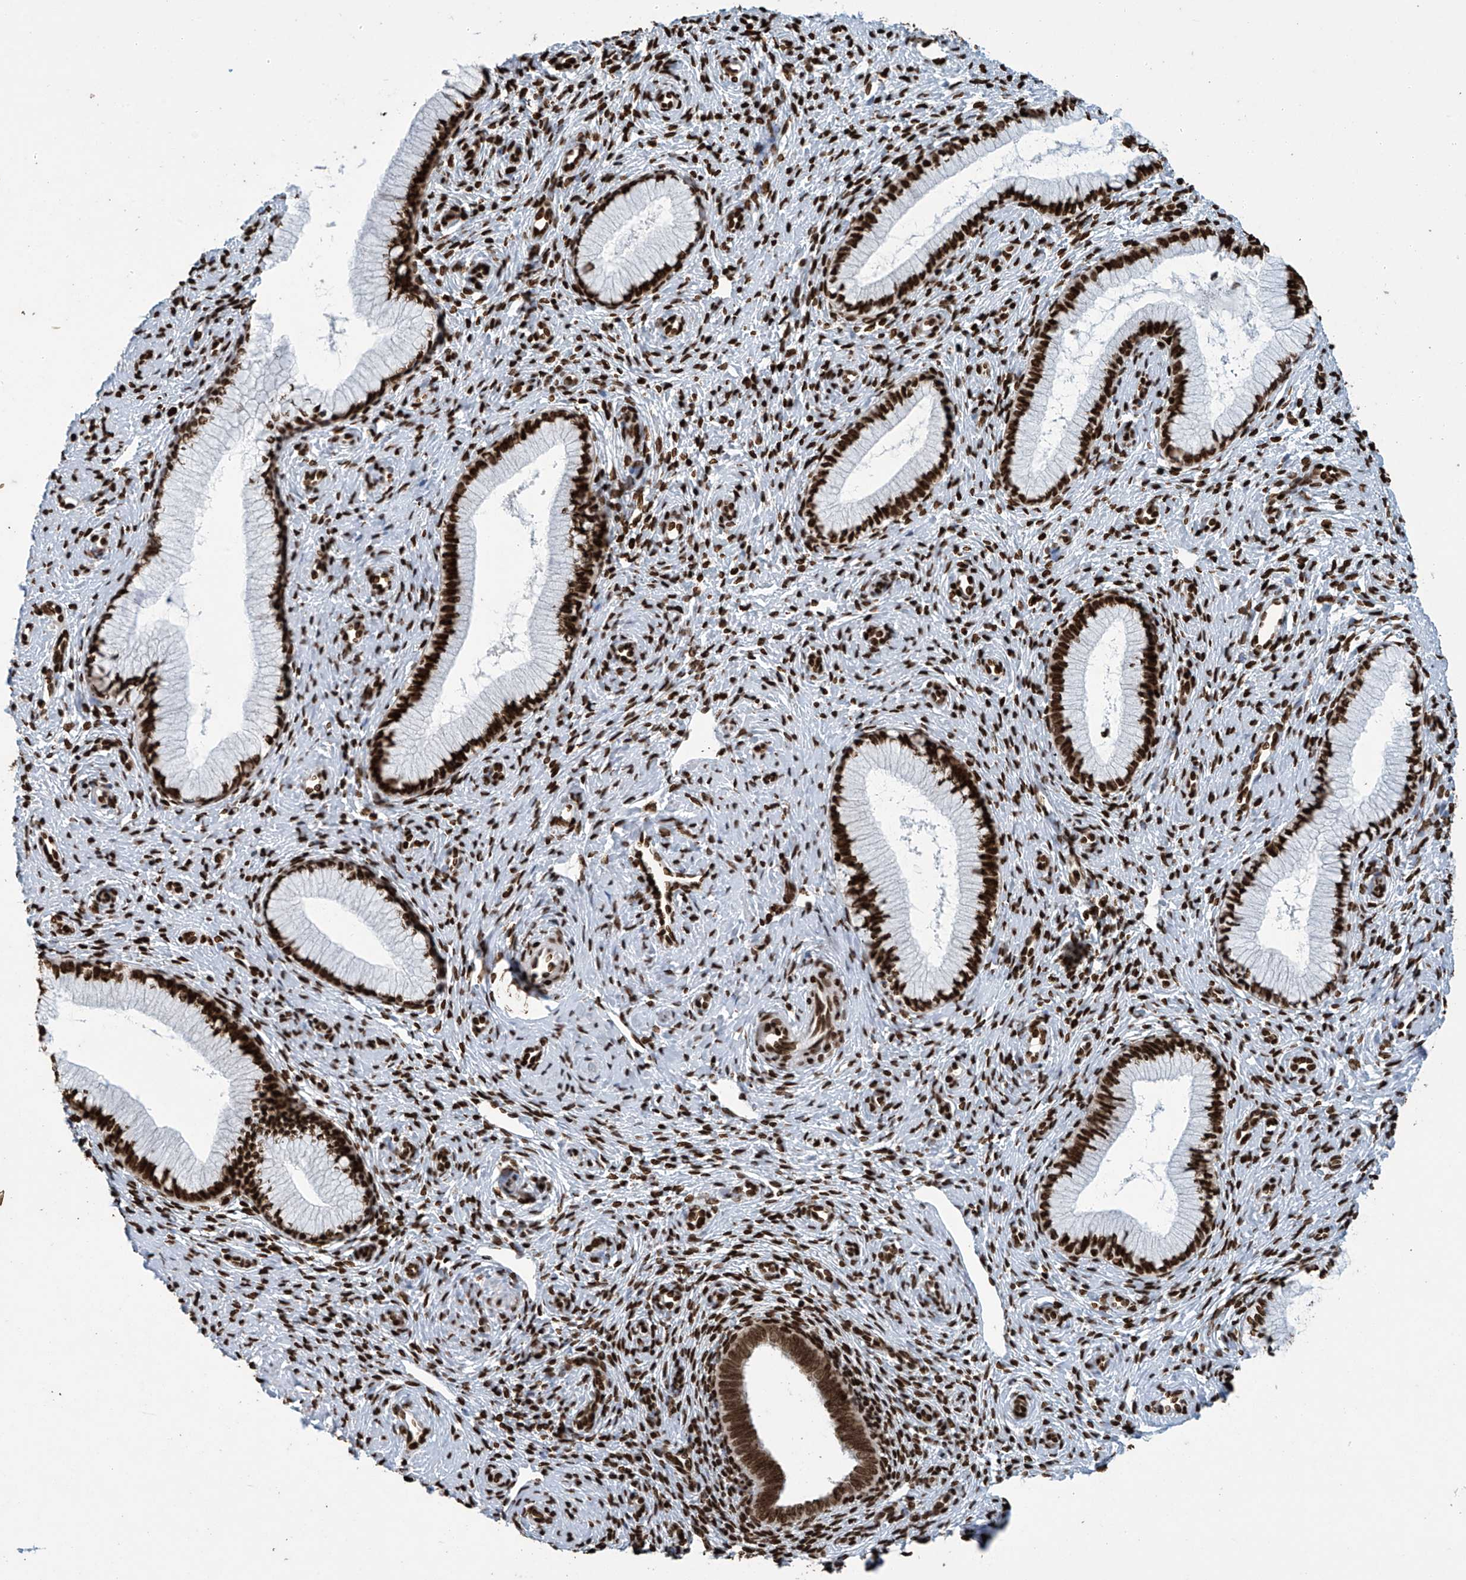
{"staining": {"intensity": "strong", "quantity": ">75%", "location": "nuclear"}, "tissue": "cervix", "cell_type": "Glandular cells", "image_type": "normal", "snomed": [{"axis": "morphology", "description": "Normal tissue, NOS"}, {"axis": "topography", "description": "Cervix"}], "caption": "Glandular cells show high levels of strong nuclear positivity in approximately >75% of cells in normal human cervix. (DAB (3,3'-diaminobenzidine) = brown stain, brightfield microscopy at high magnification).", "gene": "H4C16", "patient": {"sex": "female", "age": 27}}